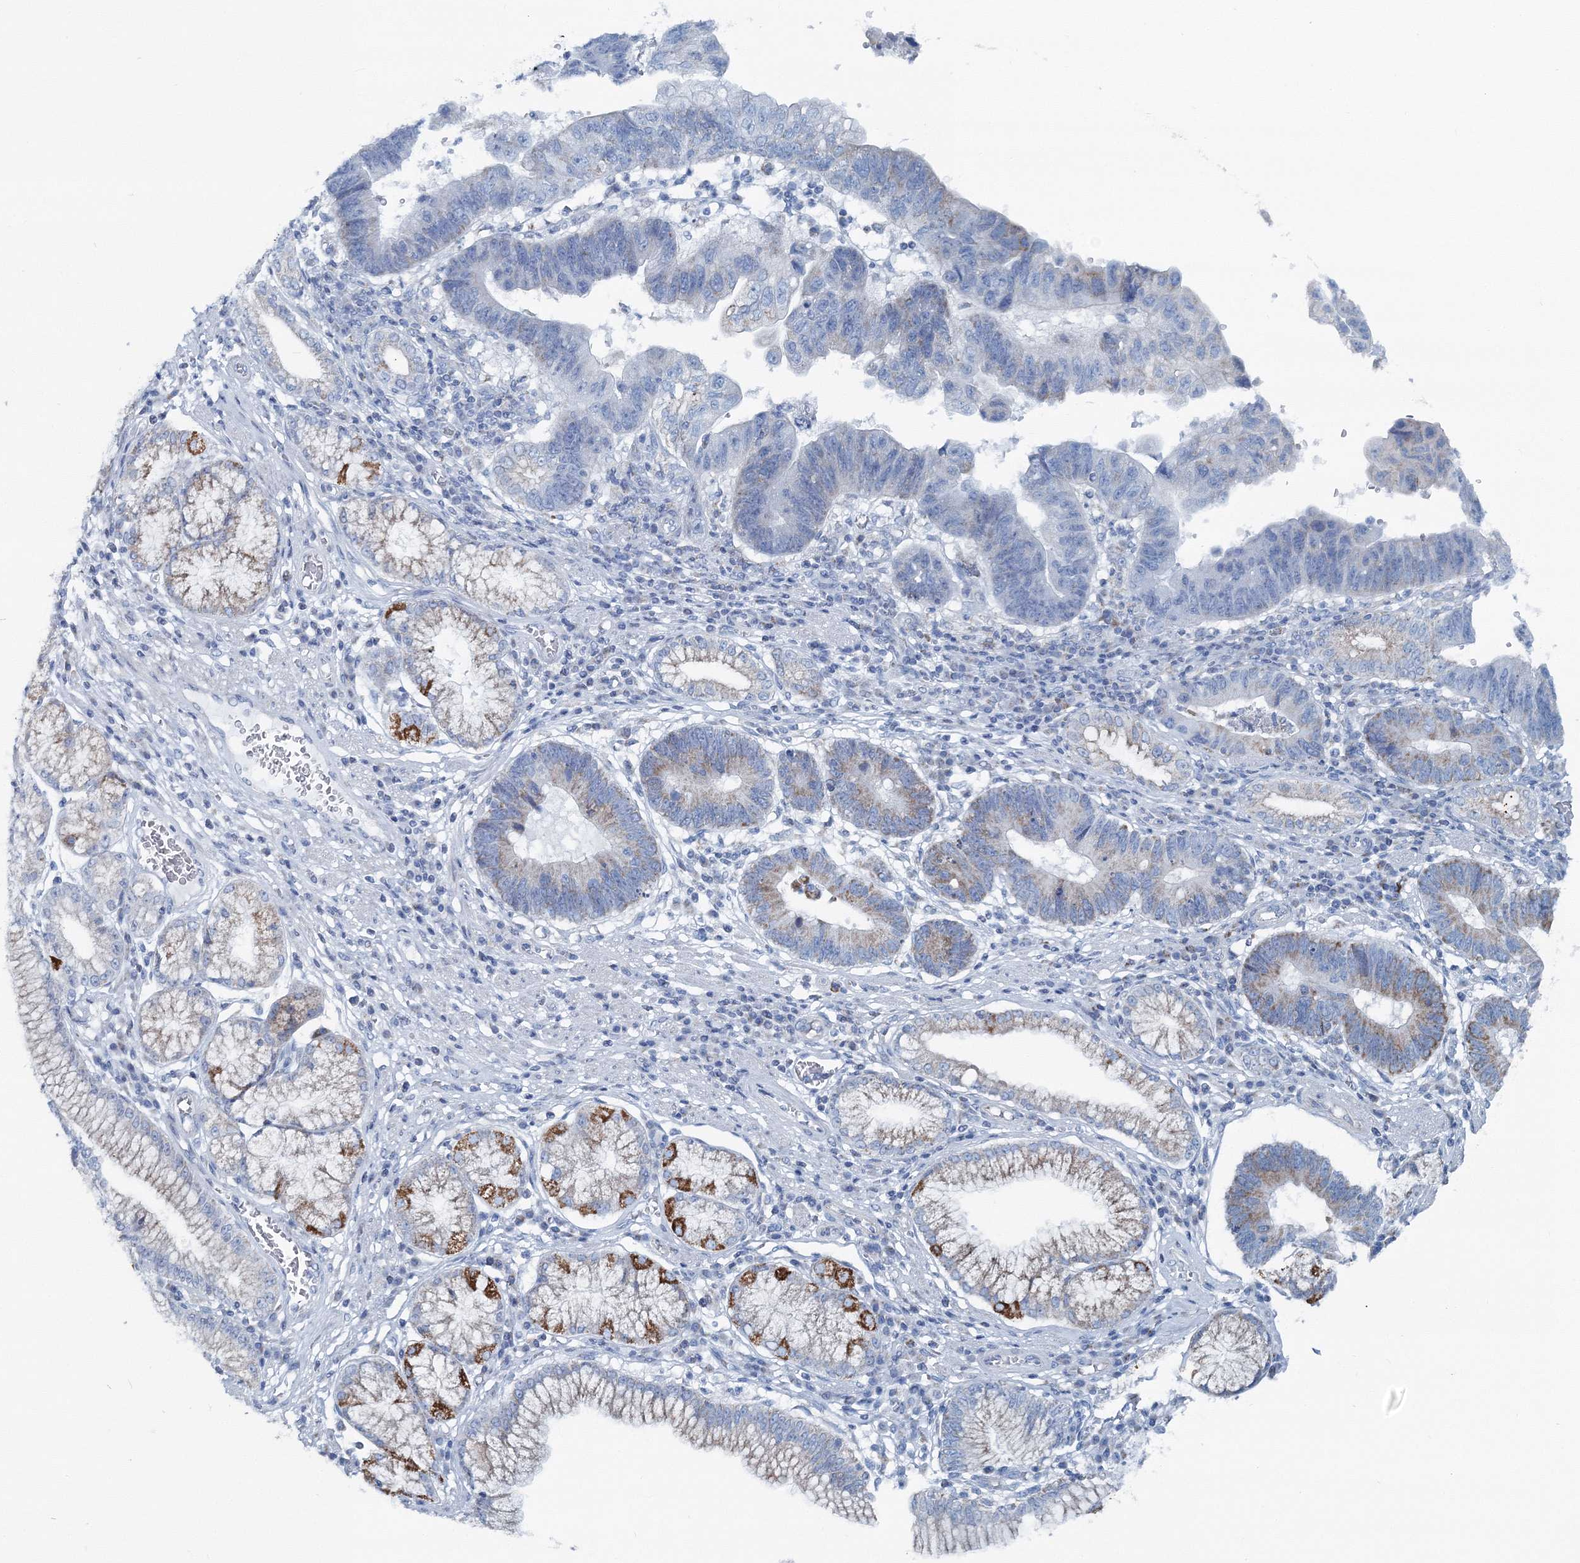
{"staining": {"intensity": "weak", "quantity": "<25%", "location": "cytoplasmic/membranous"}, "tissue": "stomach cancer", "cell_type": "Tumor cells", "image_type": "cancer", "snomed": [{"axis": "morphology", "description": "Adenocarcinoma, NOS"}, {"axis": "topography", "description": "Stomach"}], "caption": "IHC of human stomach cancer reveals no positivity in tumor cells.", "gene": "GABARAPL2", "patient": {"sex": "male", "age": 59}}